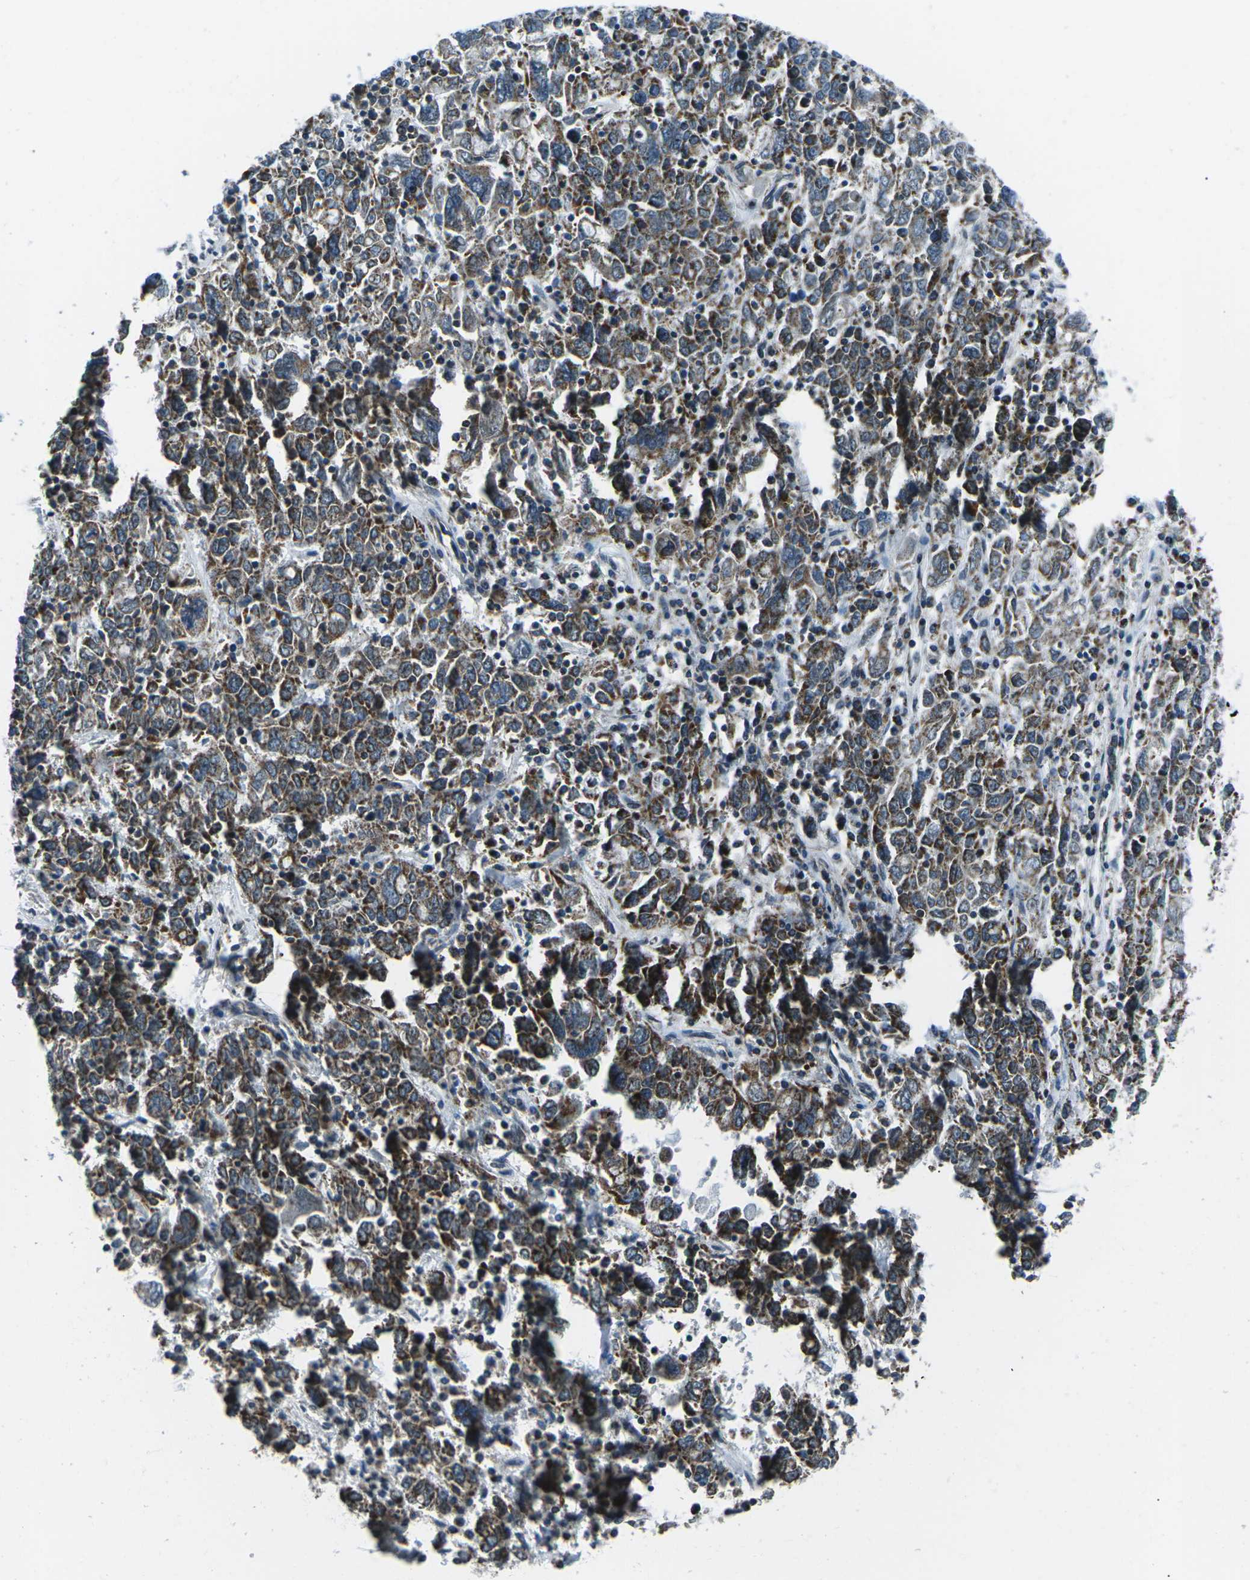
{"staining": {"intensity": "strong", "quantity": ">75%", "location": "cytoplasmic/membranous"}, "tissue": "ovarian cancer", "cell_type": "Tumor cells", "image_type": "cancer", "snomed": [{"axis": "morphology", "description": "Carcinoma, endometroid"}, {"axis": "topography", "description": "Ovary"}], "caption": "DAB immunohistochemical staining of human ovarian endometroid carcinoma exhibits strong cytoplasmic/membranous protein expression in approximately >75% of tumor cells. (Stains: DAB (3,3'-diaminobenzidine) in brown, nuclei in blue, Microscopy: brightfield microscopy at high magnification).", "gene": "RFESD", "patient": {"sex": "female", "age": 62}}